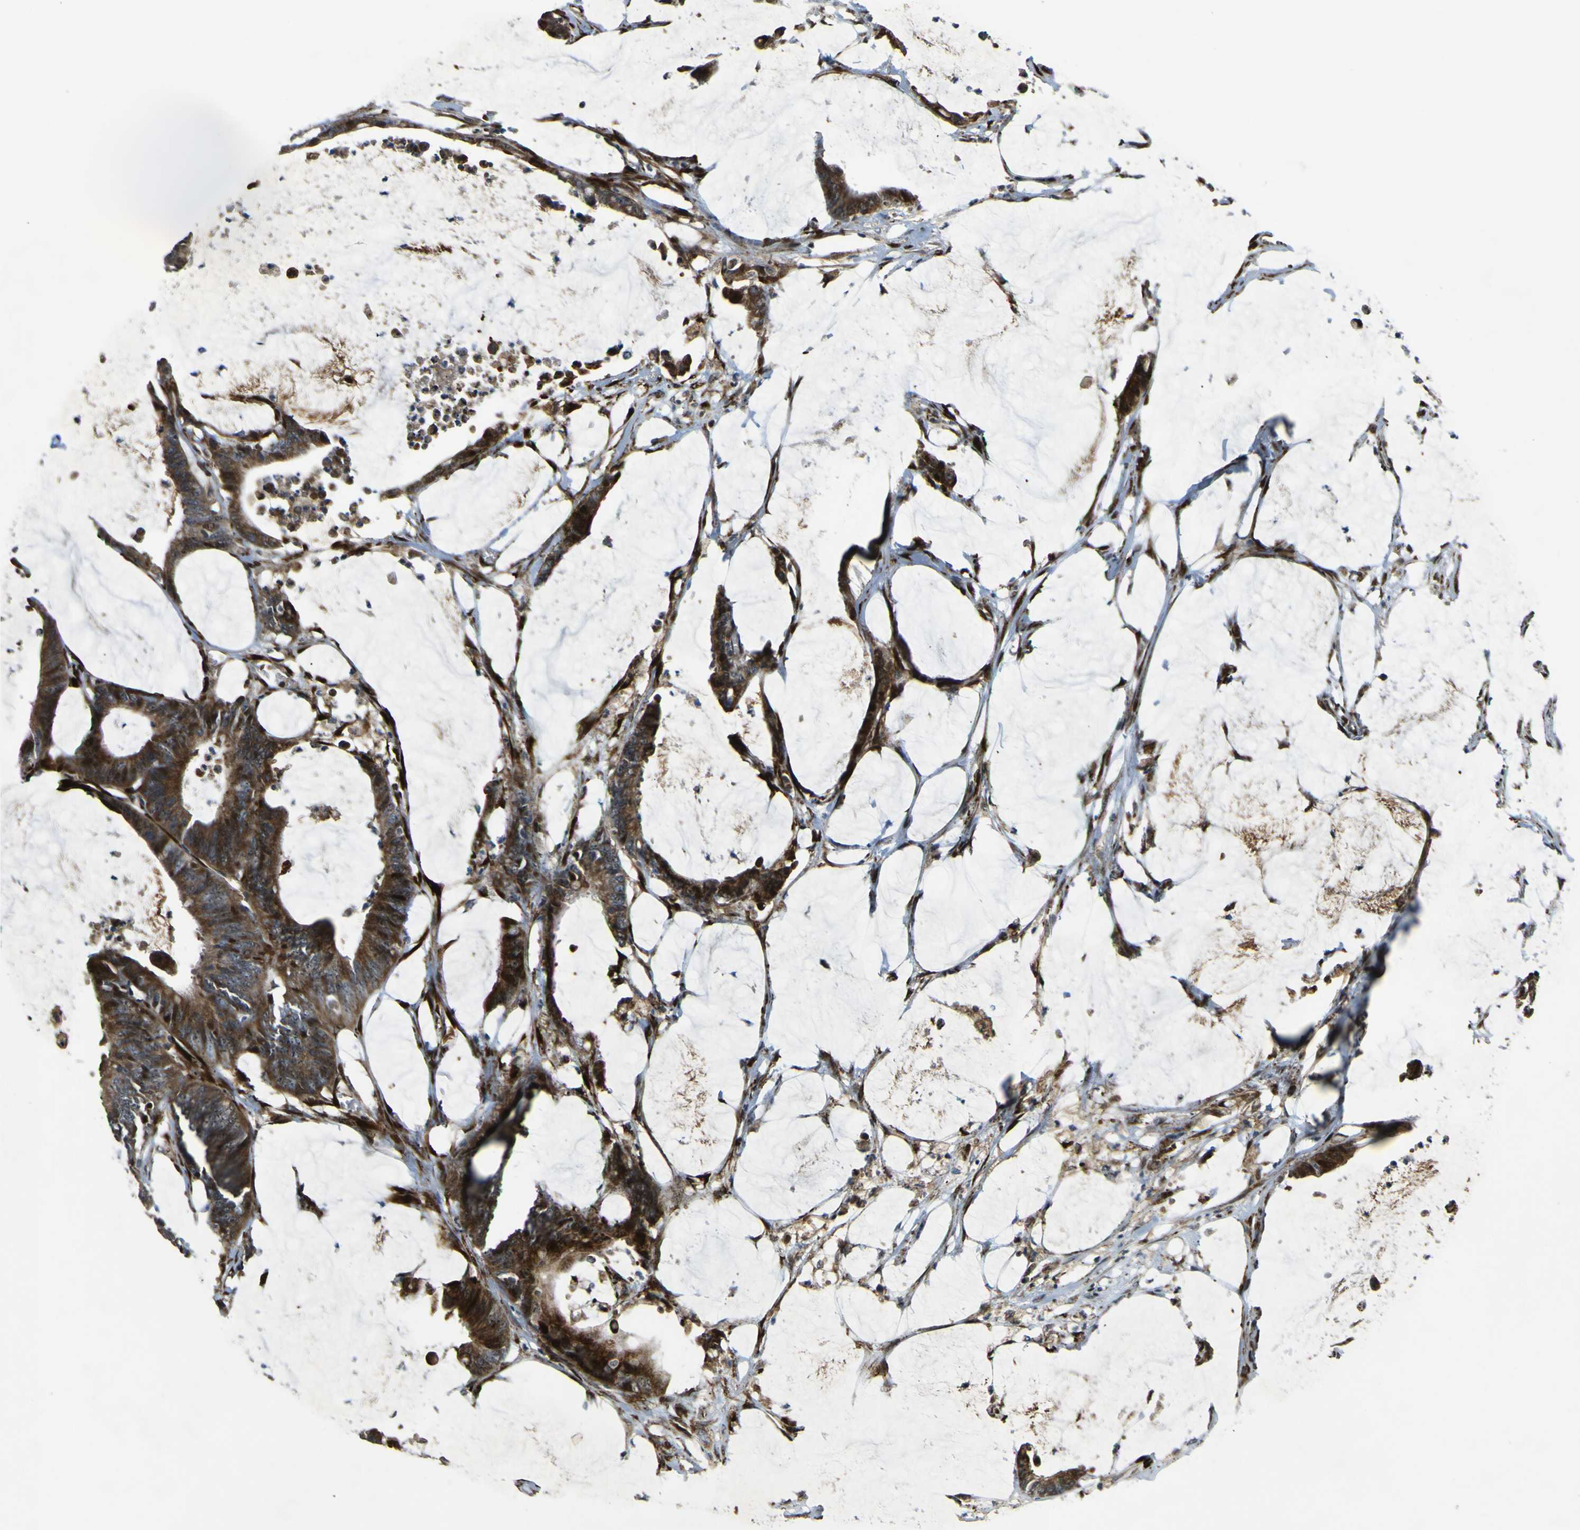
{"staining": {"intensity": "strong", "quantity": ">75%", "location": "cytoplasmic/membranous"}, "tissue": "colorectal cancer", "cell_type": "Tumor cells", "image_type": "cancer", "snomed": [{"axis": "morphology", "description": "Adenocarcinoma, NOS"}, {"axis": "topography", "description": "Rectum"}], "caption": "This micrograph displays adenocarcinoma (colorectal) stained with immunohistochemistry to label a protein in brown. The cytoplasmic/membranous of tumor cells show strong positivity for the protein. Nuclei are counter-stained blue.", "gene": "LBHD1", "patient": {"sex": "female", "age": 66}}